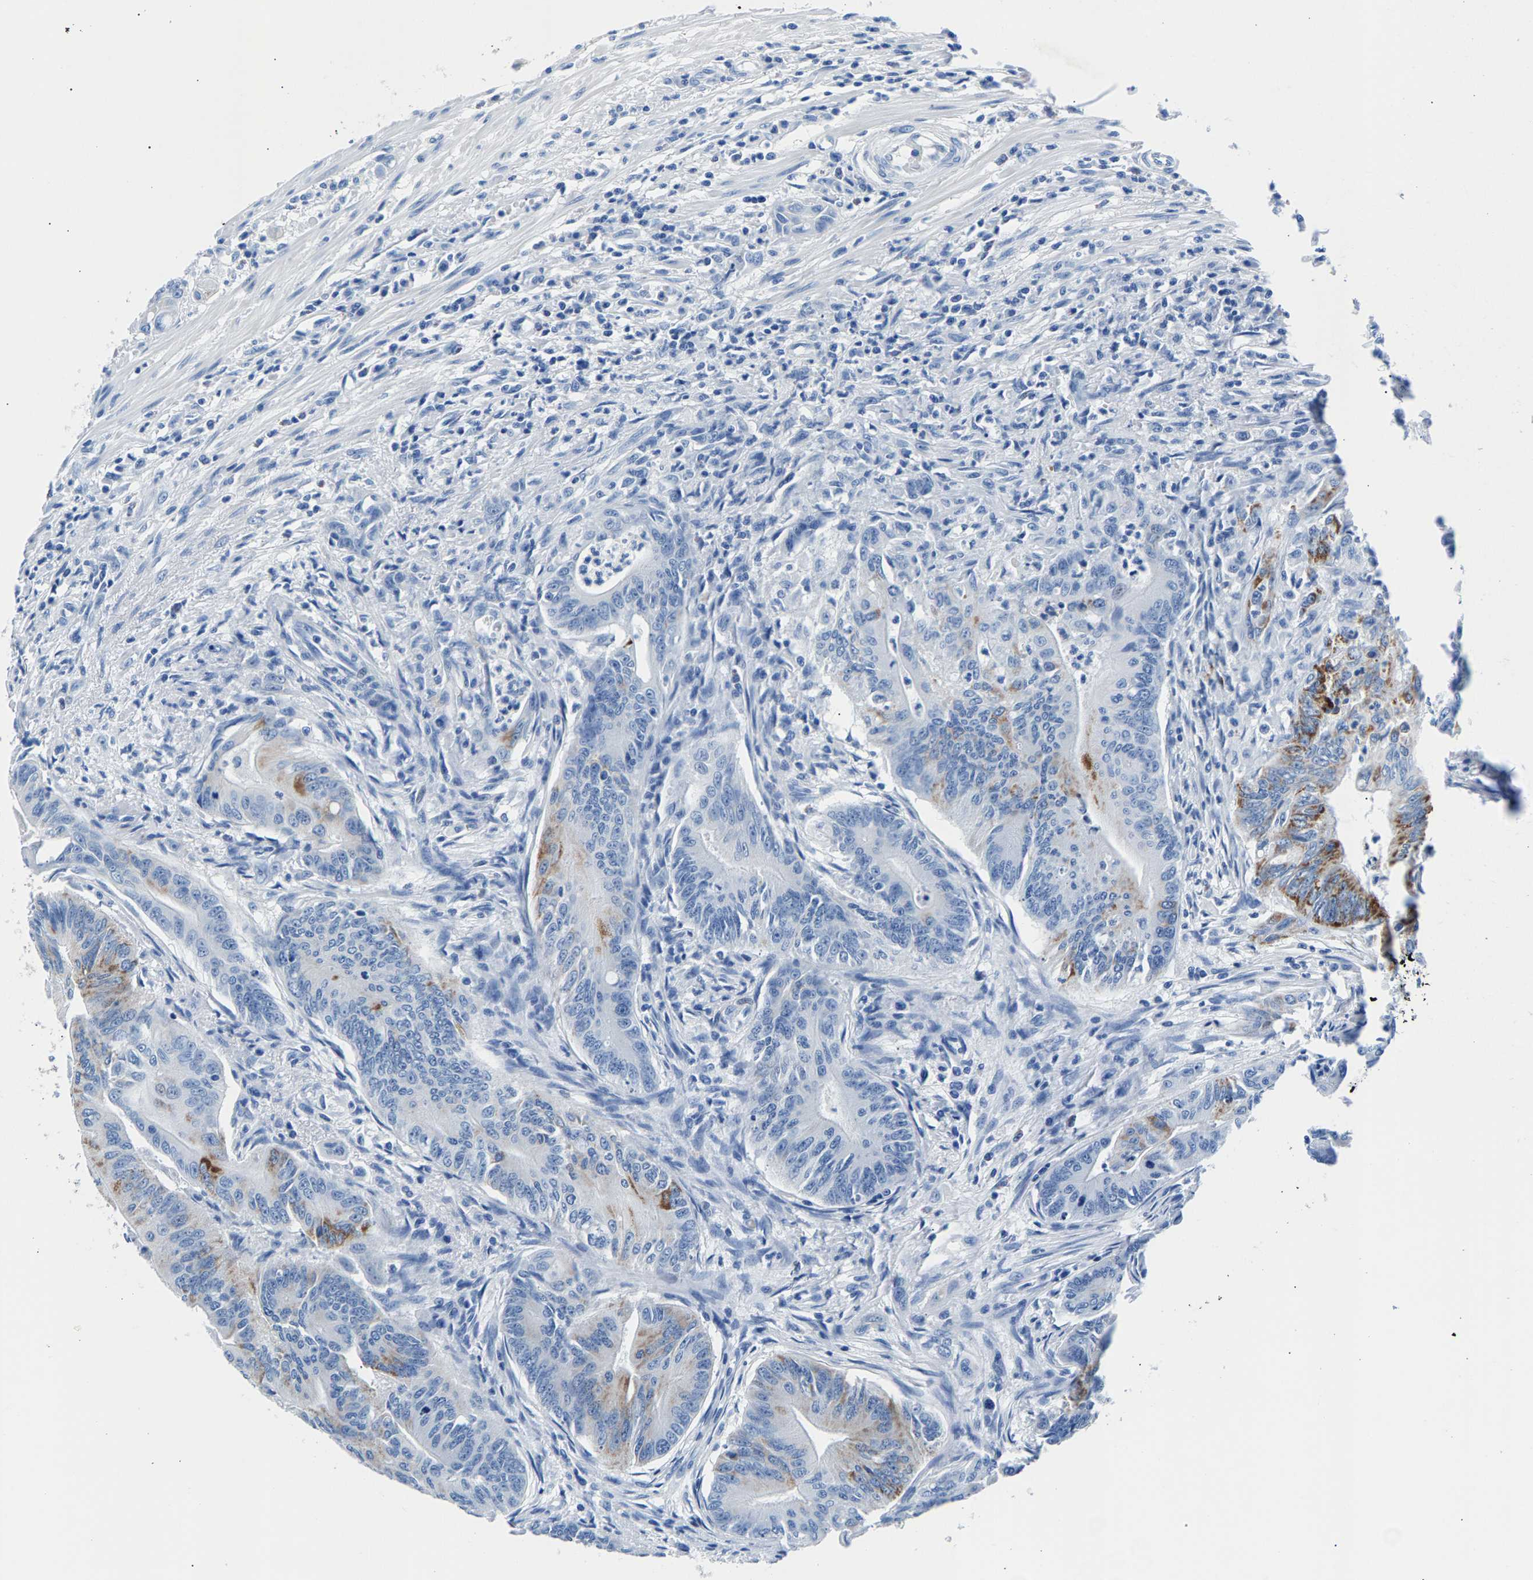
{"staining": {"intensity": "strong", "quantity": "25%-75%", "location": "cytoplasmic/membranous"}, "tissue": "colorectal cancer", "cell_type": "Tumor cells", "image_type": "cancer", "snomed": [{"axis": "morphology", "description": "Adenoma, NOS"}, {"axis": "morphology", "description": "Adenocarcinoma, NOS"}, {"axis": "topography", "description": "Colon"}], "caption": "Immunohistochemistry histopathology image of colorectal cancer (adenocarcinoma) stained for a protein (brown), which exhibits high levels of strong cytoplasmic/membranous expression in approximately 25%-75% of tumor cells.", "gene": "CPS1", "patient": {"sex": "male", "age": 79}}